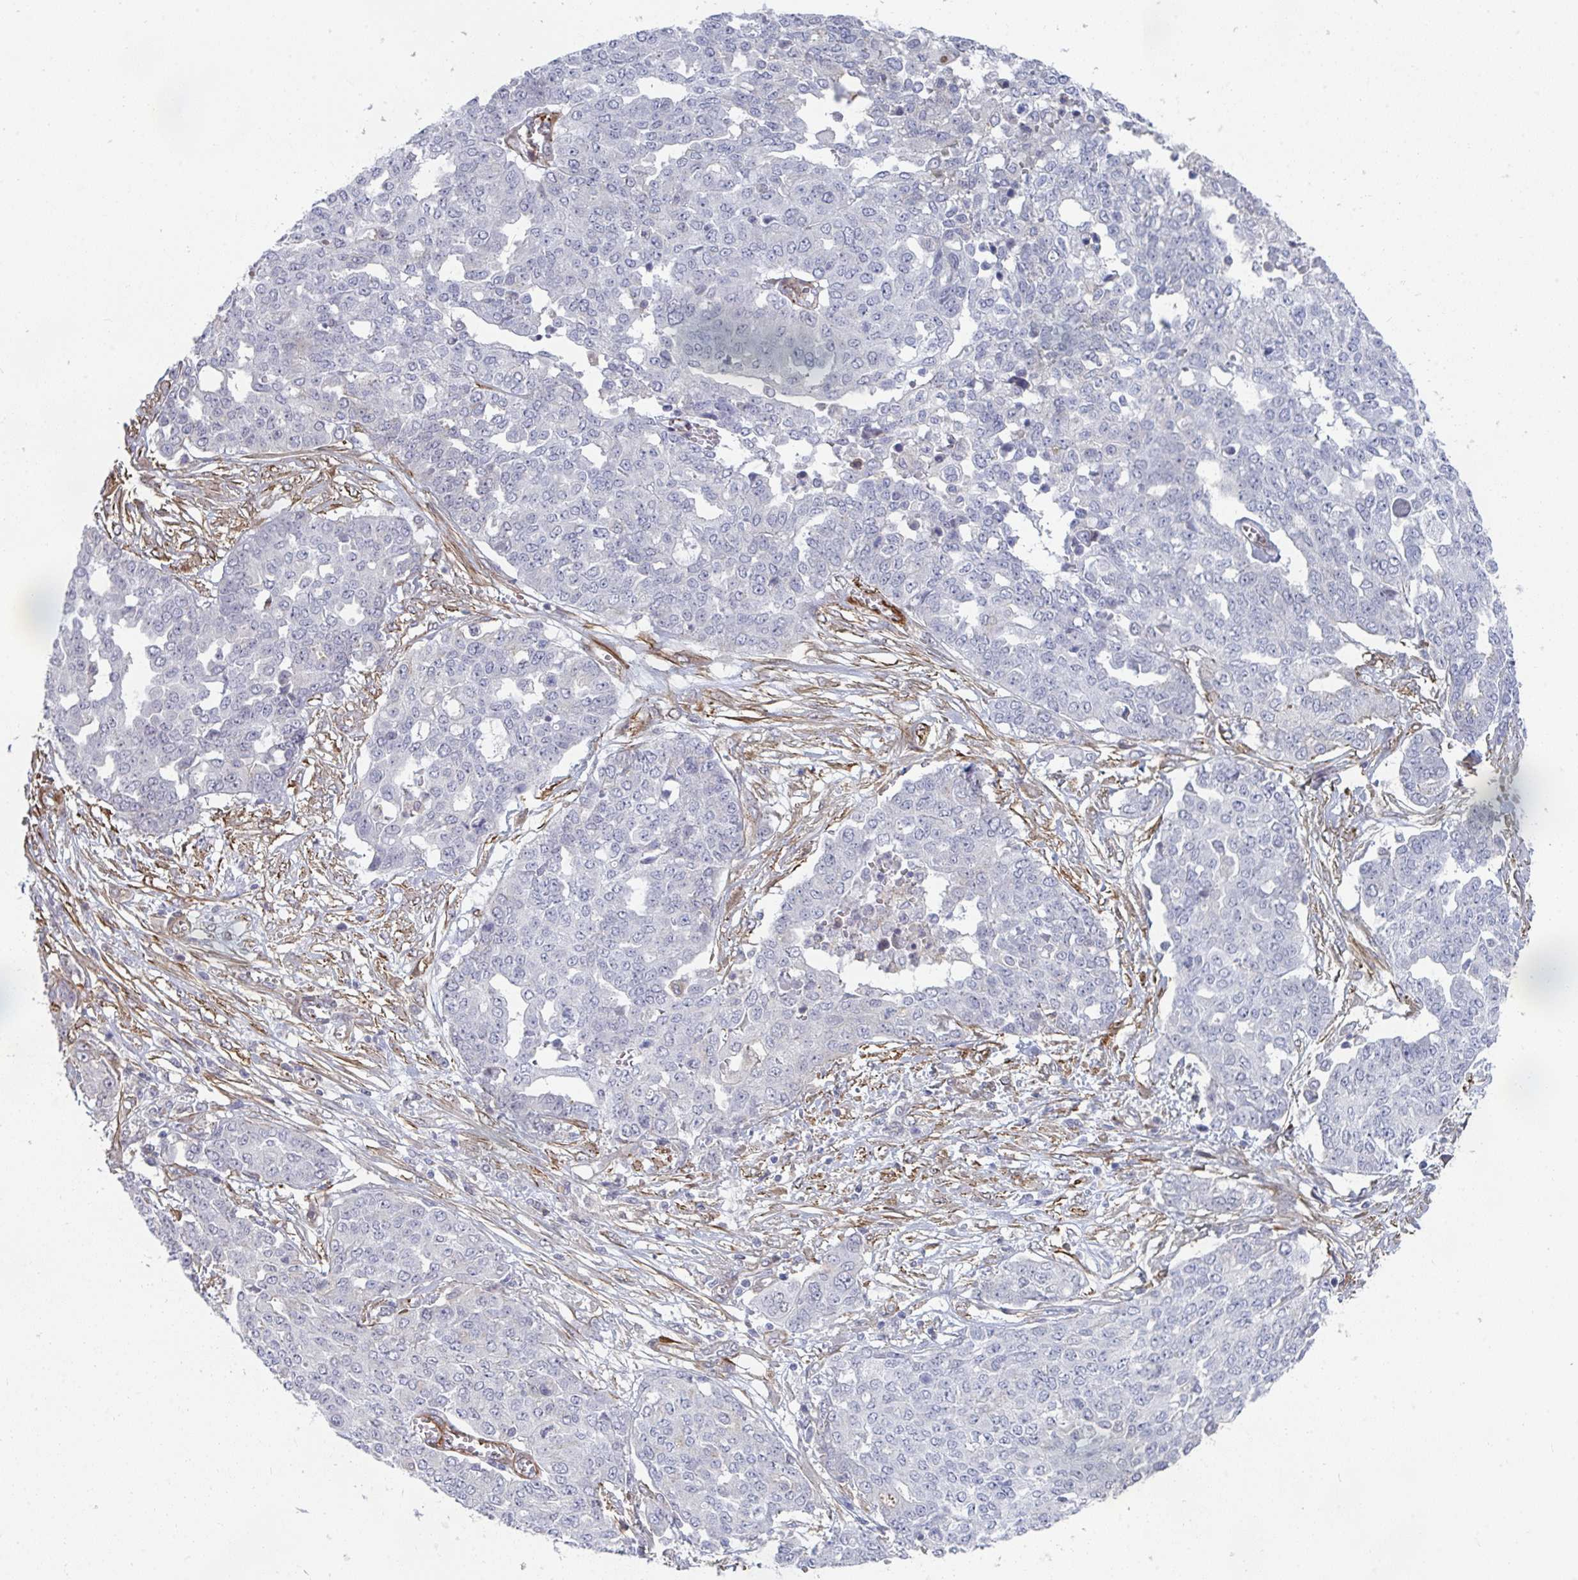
{"staining": {"intensity": "negative", "quantity": "none", "location": "none"}, "tissue": "ovarian cancer", "cell_type": "Tumor cells", "image_type": "cancer", "snomed": [{"axis": "morphology", "description": "Cystadenocarcinoma, serous, NOS"}, {"axis": "topography", "description": "Soft tissue"}, {"axis": "topography", "description": "Ovary"}], "caption": "High power microscopy image of an immunohistochemistry micrograph of ovarian cancer, revealing no significant expression in tumor cells.", "gene": "NEURL4", "patient": {"sex": "female", "age": 57}}